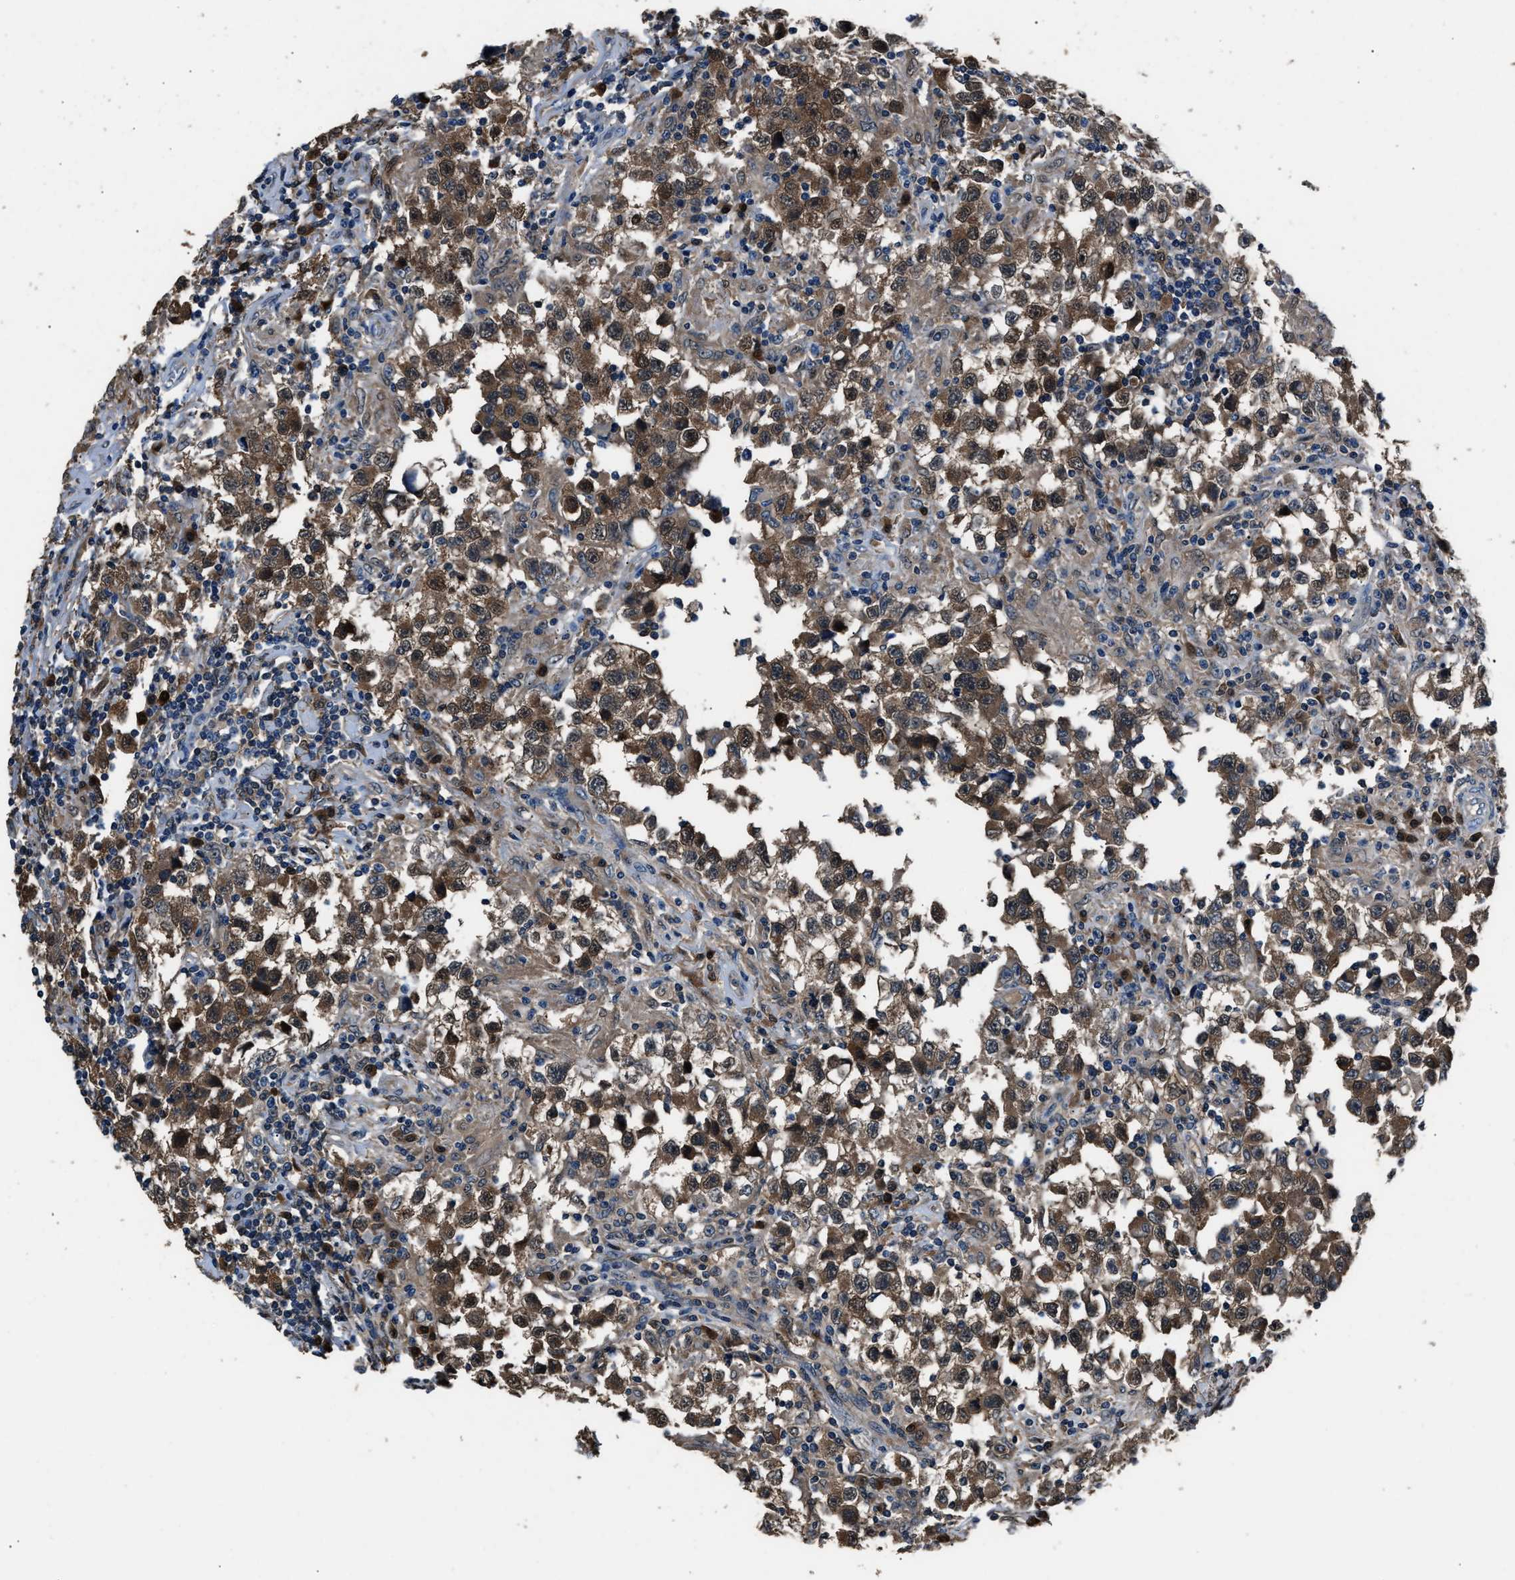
{"staining": {"intensity": "moderate", "quantity": ">75%", "location": "cytoplasmic/membranous"}, "tissue": "testis cancer", "cell_type": "Tumor cells", "image_type": "cancer", "snomed": [{"axis": "morphology", "description": "Carcinoma, Embryonal, NOS"}, {"axis": "topography", "description": "Testis"}], "caption": "Brown immunohistochemical staining in testis cancer shows moderate cytoplasmic/membranous expression in about >75% of tumor cells.", "gene": "GSTP1", "patient": {"sex": "male", "age": 21}}